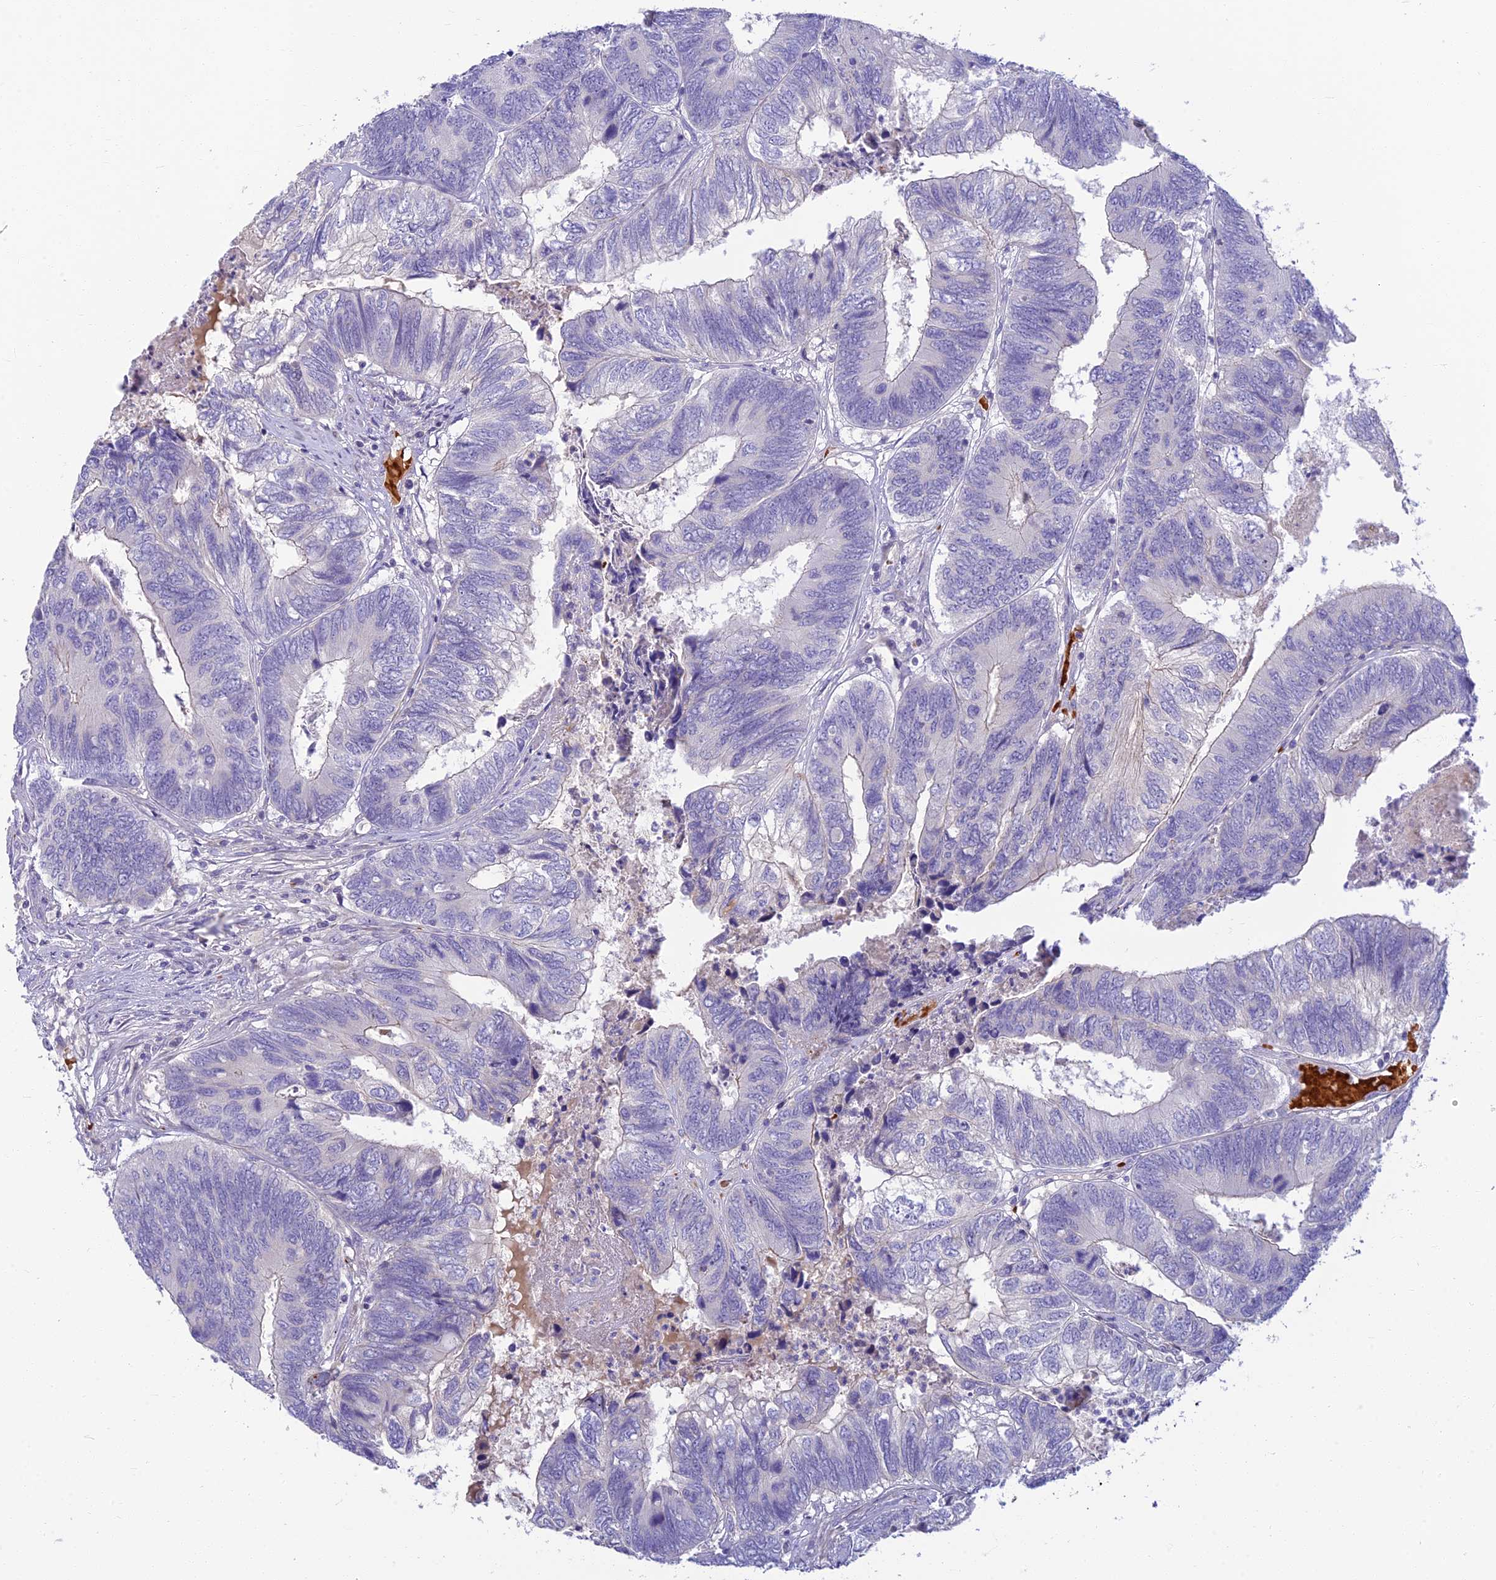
{"staining": {"intensity": "negative", "quantity": "none", "location": "none"}, "tissue": "colorectal cancer", "cell_type": "Tumor cells", "image_type": "cancer", "snomed": [{"axis": "morphology", "description": "Adenocarcinoma, NOS"}, {"axis": "topography", "description": "Colon"}], "caption": "An IHC image of colorectal cancer is shown. There is no staining in tumor cells of colorectal cancer.", "gene": "CLIP4", "patient": {"sex": "female", "age": 67}}